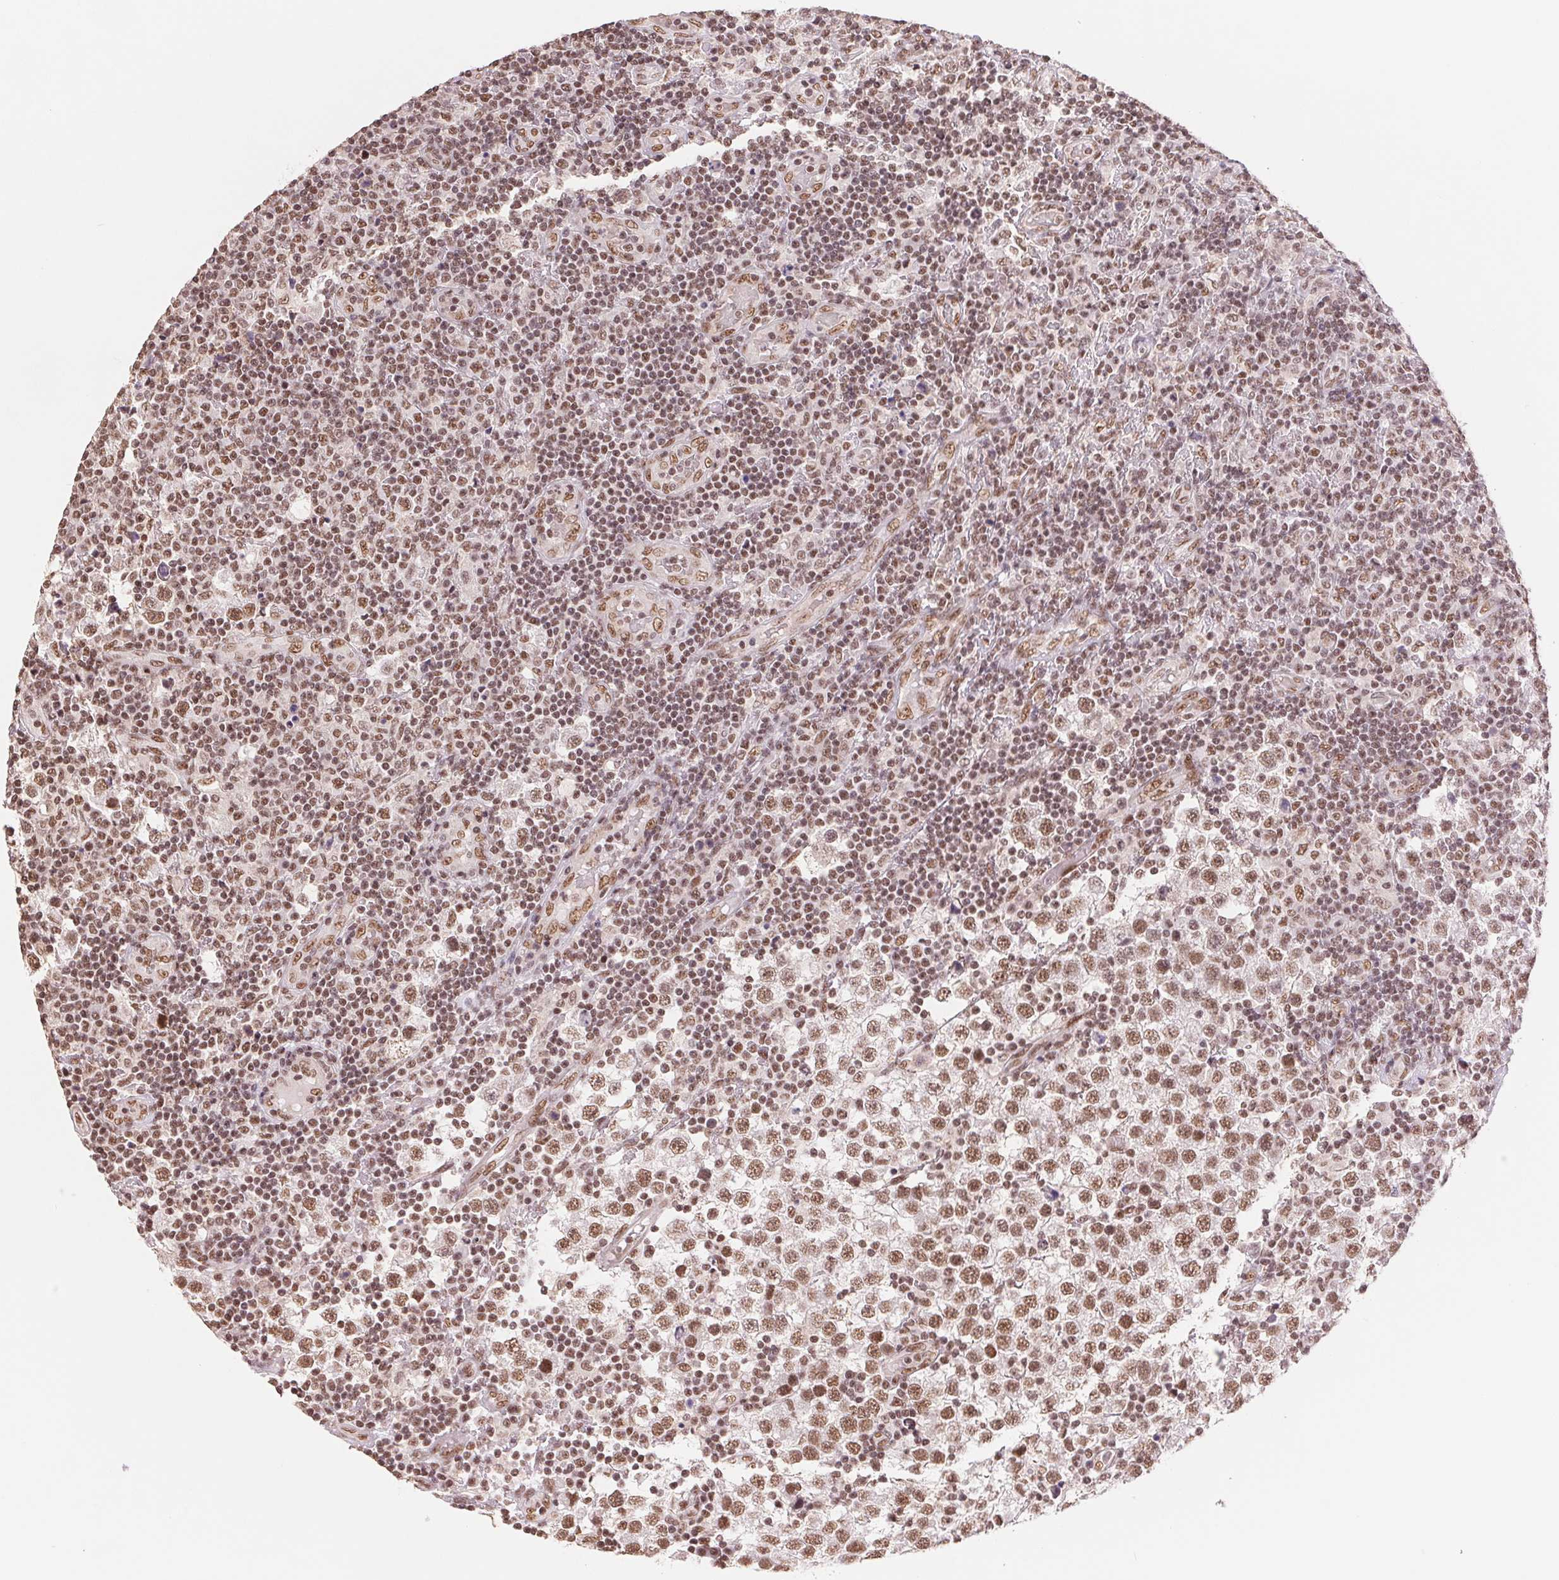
{"staining": {"intensity": "moderate", "quantity": ">75%", "location": "nuclear"}, "tissue": "testis cancer", "cell_type": "Tumor cells", "image_type": "cancer", "snomed": [{"axis": "morphology", "description": "Seminoma, NOS"}, {"axis": "topography", "description": "Testis"}], "caption": "A photomicrograph of testis cancer (seminoma) stained for a protein demonstrates moderate nuclear brown staining in tumor cells.", "gene": "SREK1", "patient": {"sex": "male", "age": 34}}